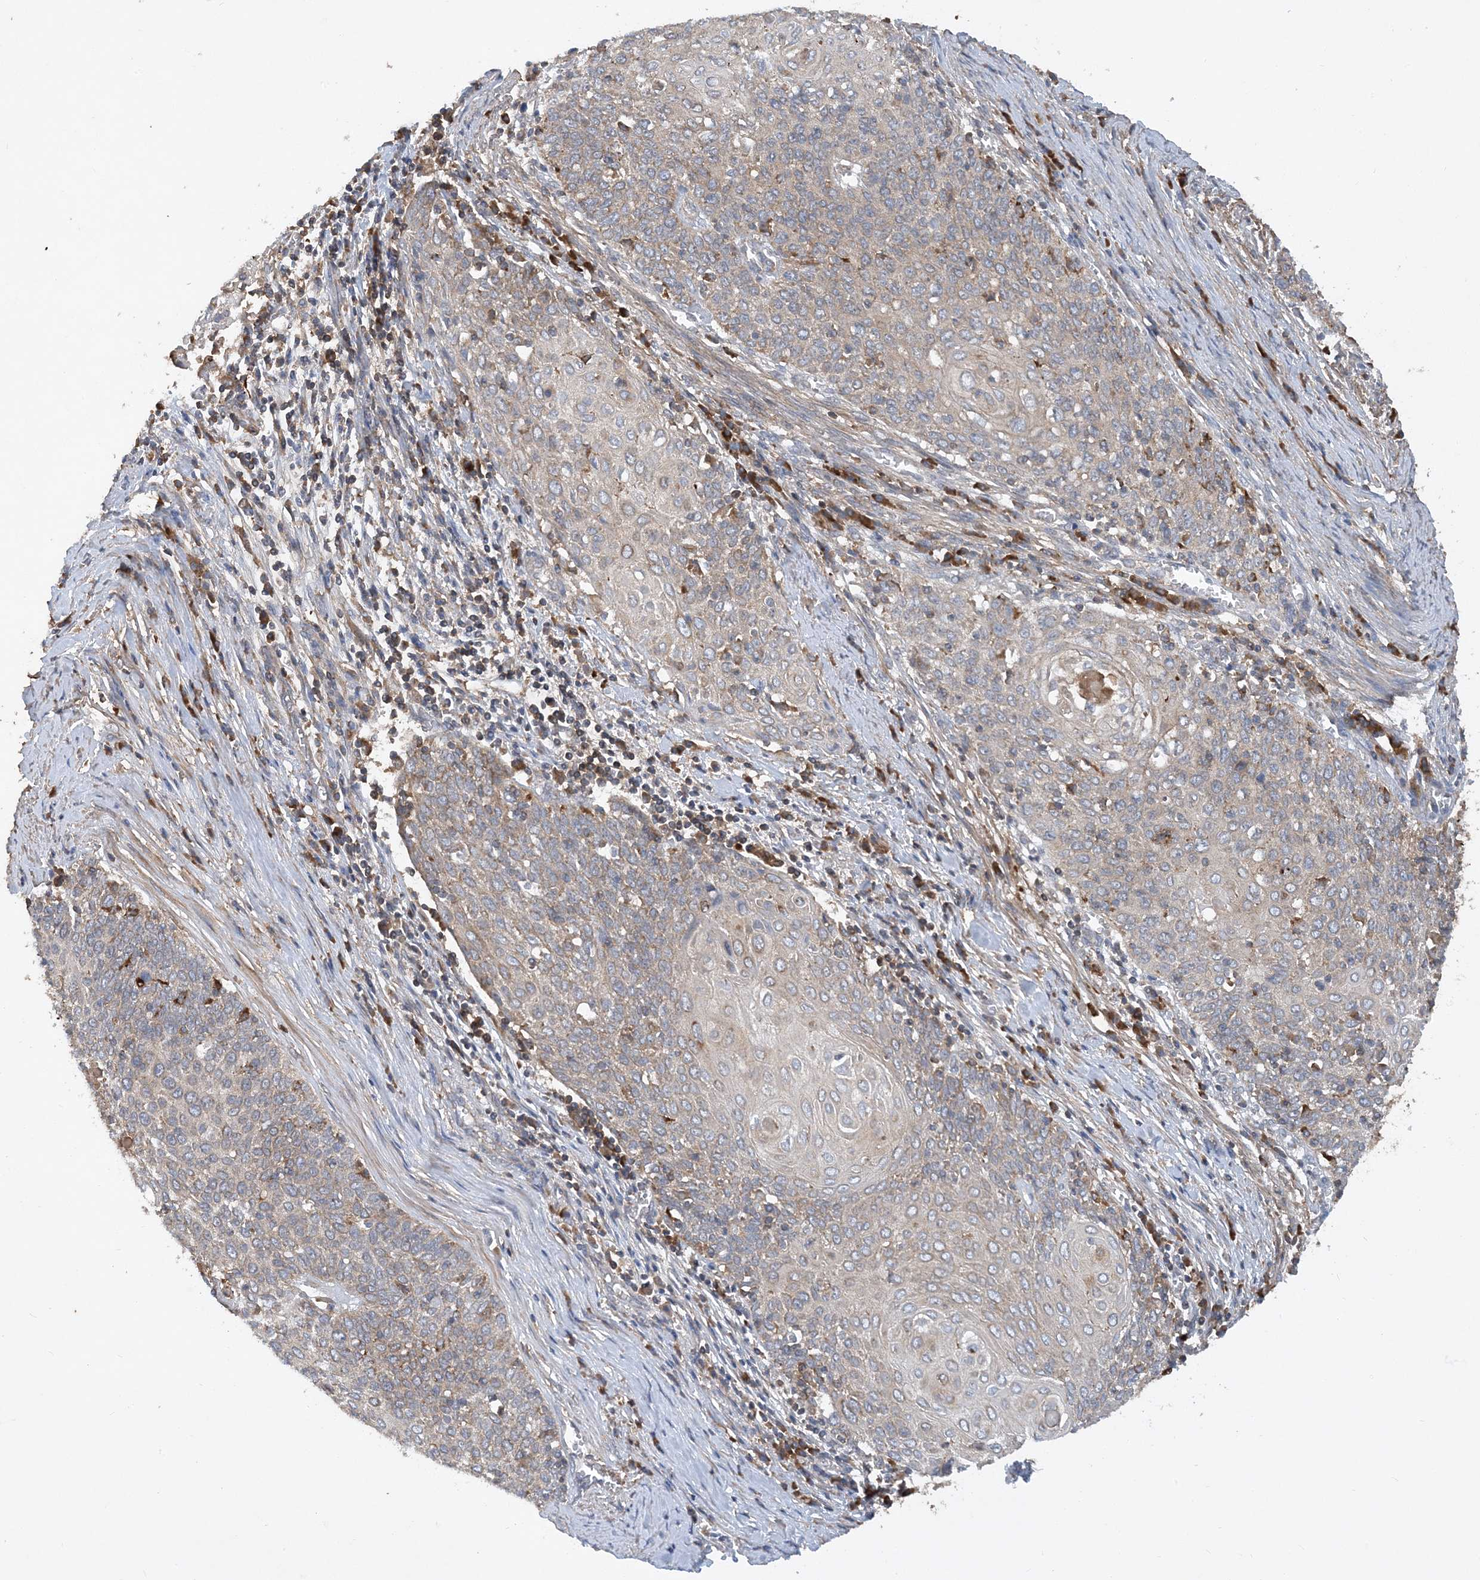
{"staining": {"intensity": "negative", "quantity": "none", "location": "none"}, "tissue": "cervical cancer", "cell_type": "Tumor cells", "image_type": "cancer", "snomed": [{"axis": "morphology", "description": "Squamous cell carcinoma, NOS"}, {"axis": "topography", "description": "Cervix"}], "caption": "IHC histopathology image of neoplastic tissue: human cervical cancer stained with DAB (3,3'-diaminobenzidine) demonstrates no significant protein positivity in tumor cells. The staining is performed using DAB (3,3'-diaminobenzidine) brown chromogen with nuclei counter-stained in using hematoxylin.", "gene": "STK19", "patient": {"sex": "female", "age": 39}}